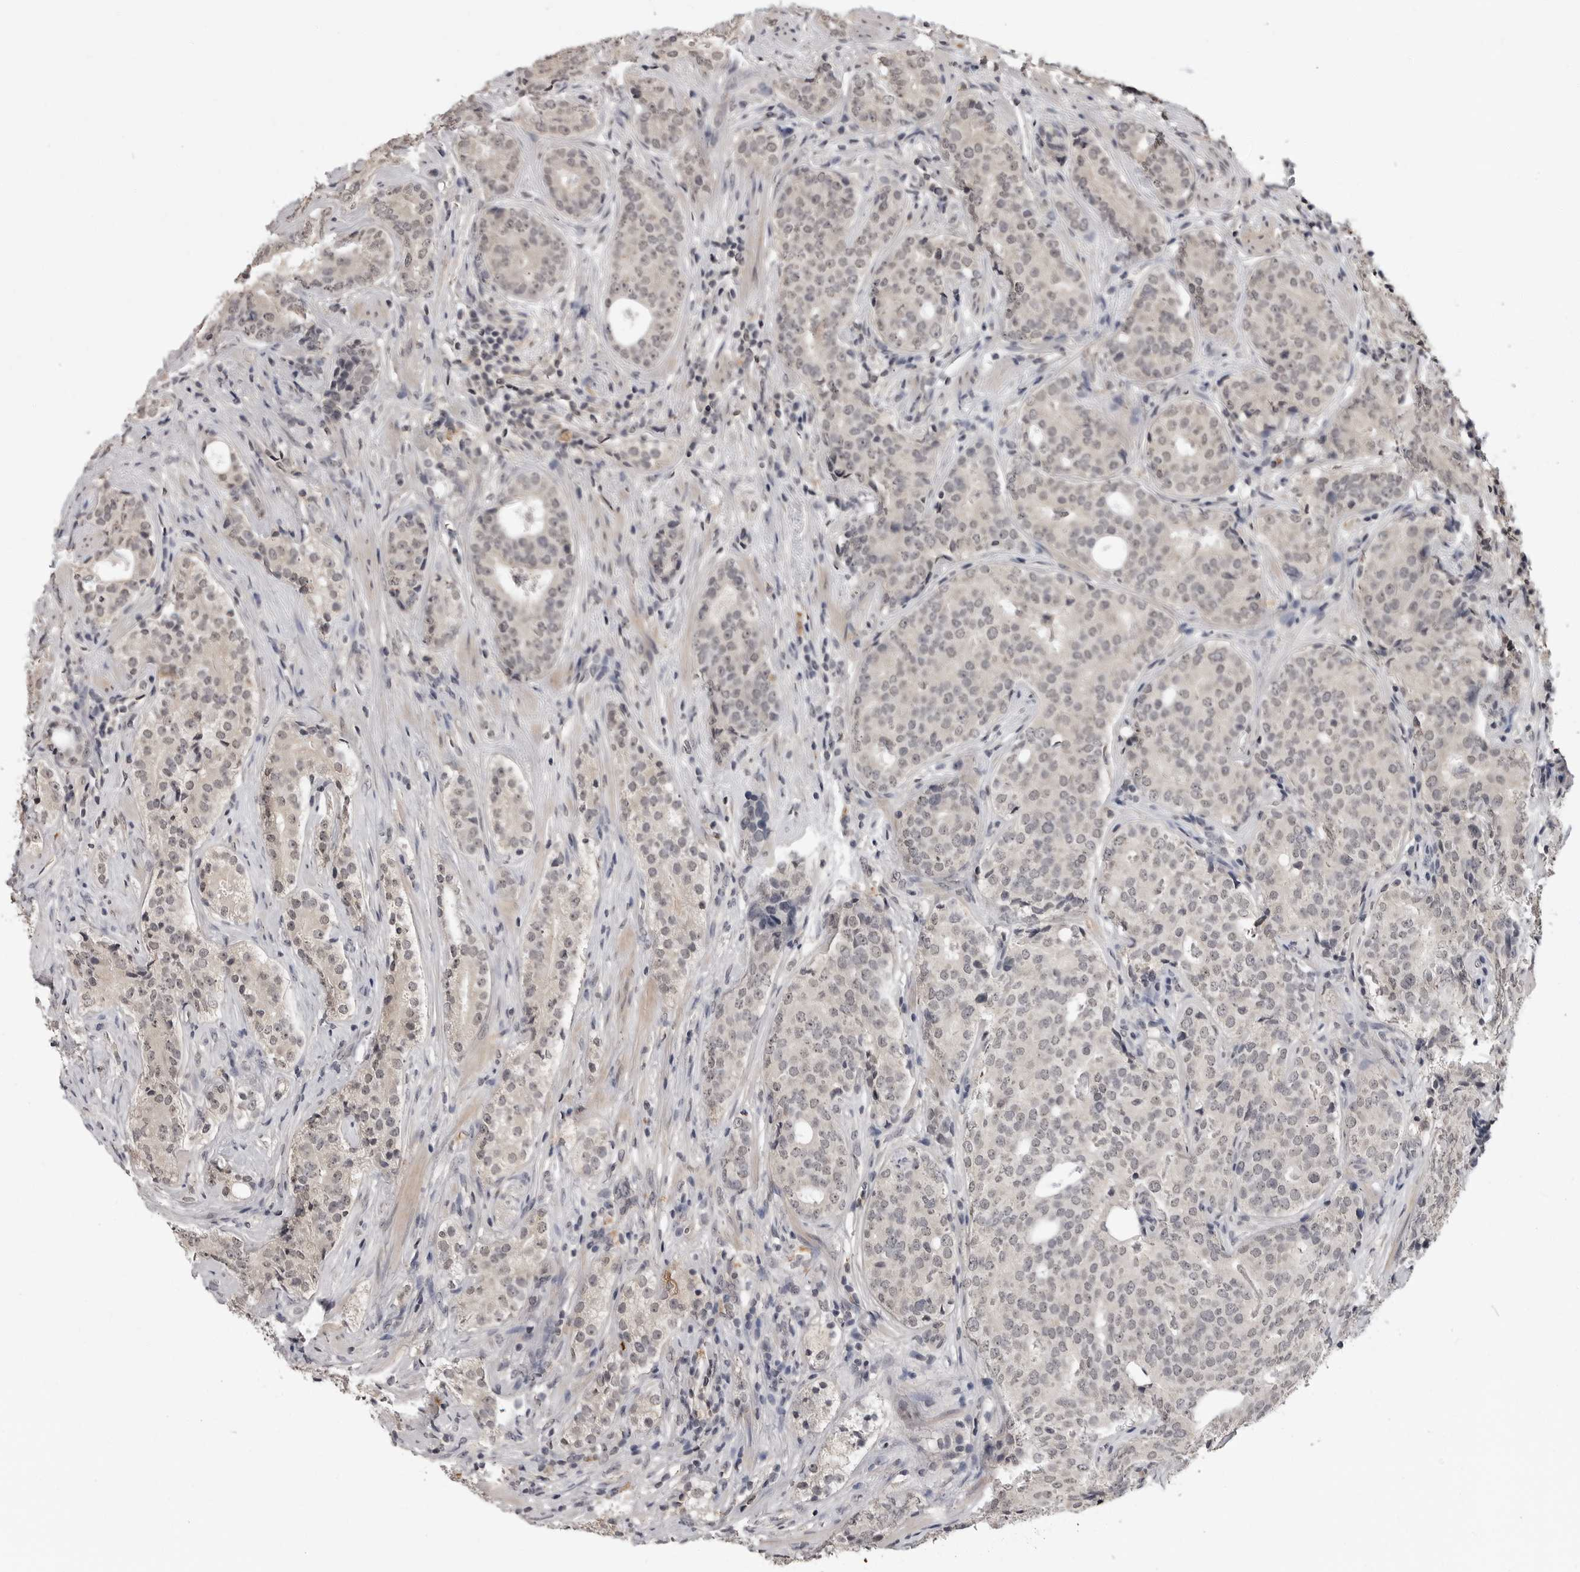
{"staining": {"intensity": "weak", "quantity": "25%-75%", "location": "nuclear"}, "tissue": "prostate cancer", "cell_type": "Tumor cells", "image_type": "cancer", "snomed": [{"axis": "morphology", "description": "Adenocarcinoma, High grade"}, {"axis": "topography", "description": "Prostate"}], "caption": "This photomicrograph shows prostate adenocarcinoma (high-grade) stained with immunohistochemistry to label a protein in brown. The nuclear of tumor cells show weak positivity for the protein. Nuclei are counter-stained blue.", "gene": "IL24", "patient": {"sex": "male", "age": 56}}